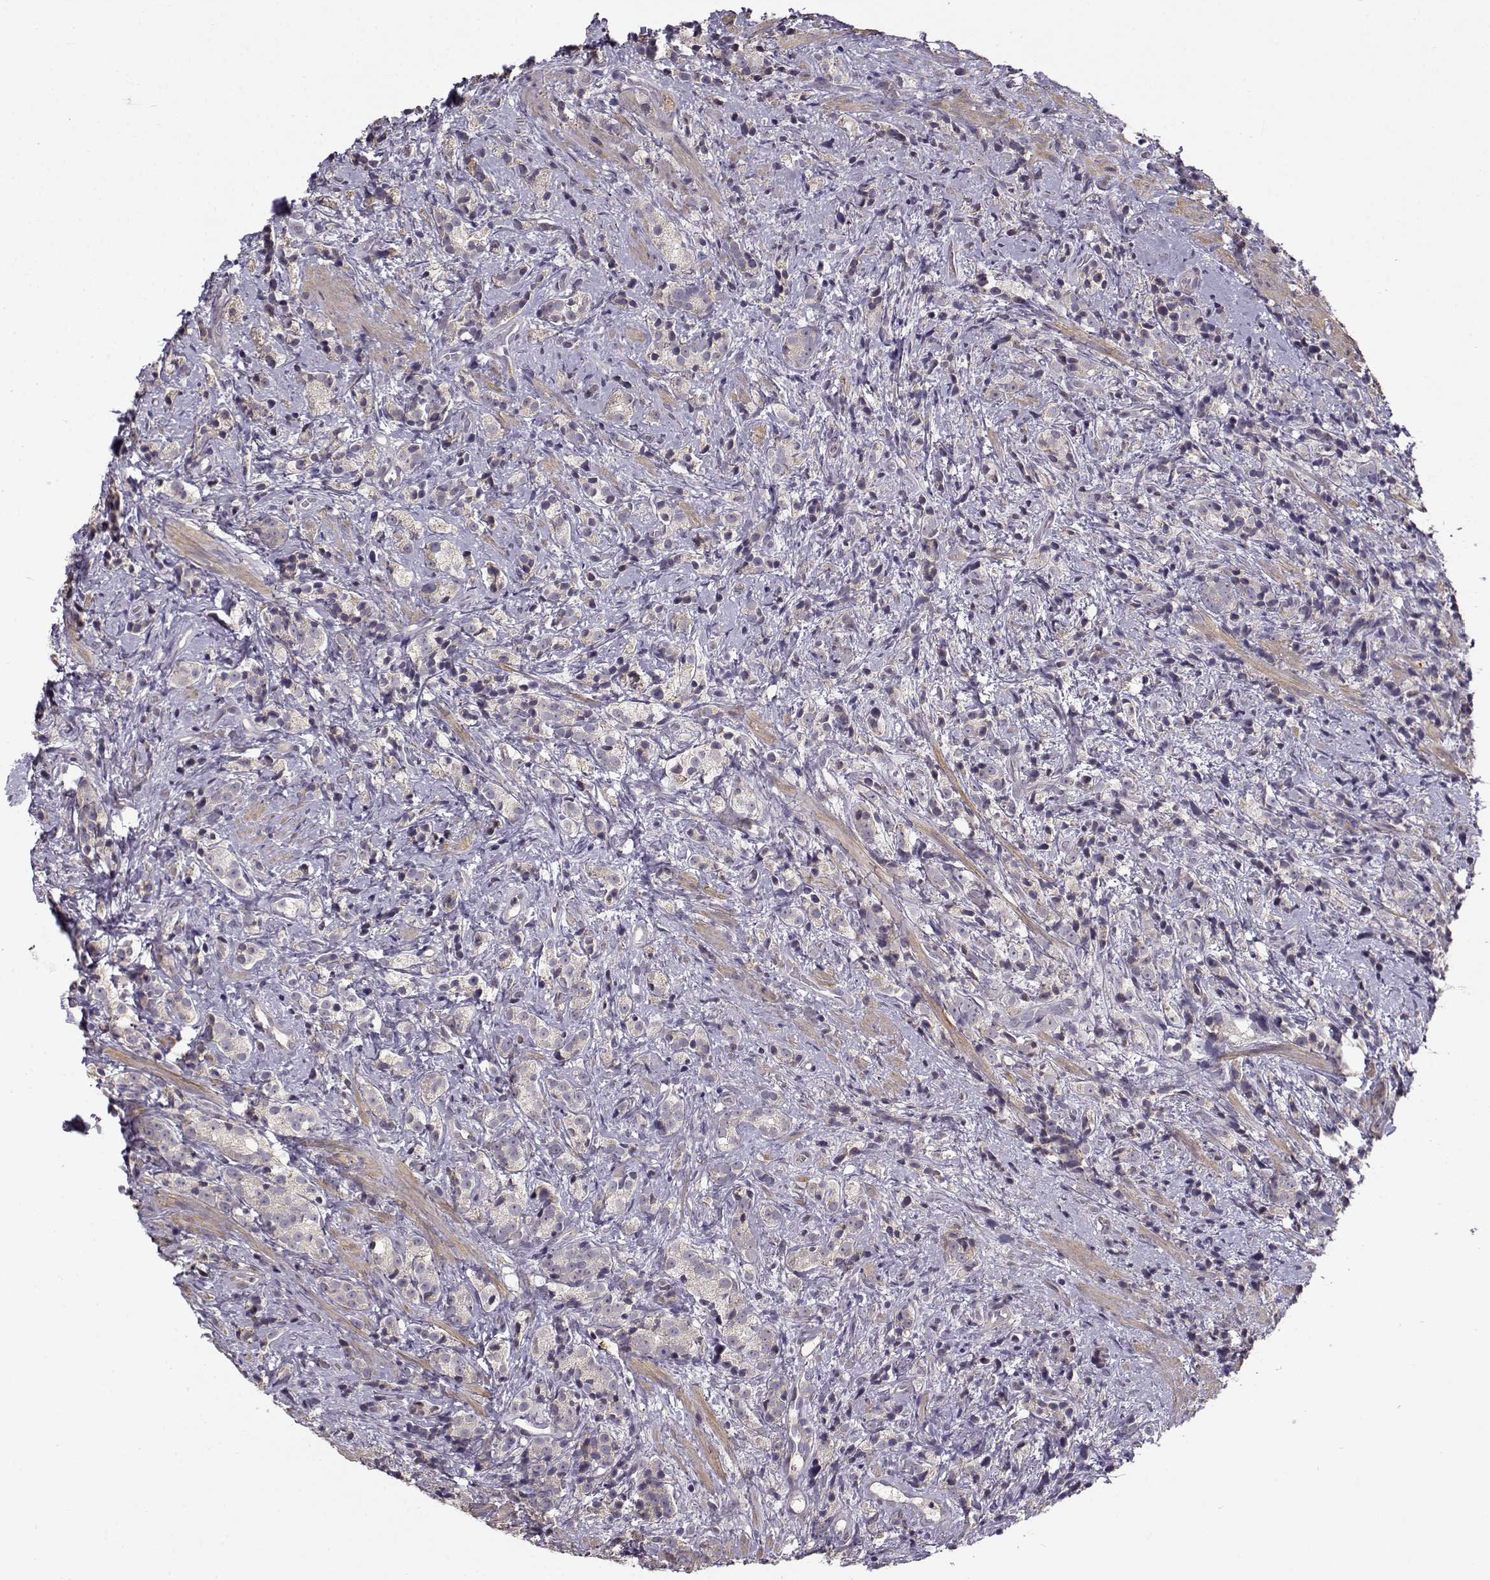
{"staining": {"intensity": "negative", "quantity": "none", "location": "none"}, "tissue": "prostate cancer", "cell_type": "Tumor cells", "image_type": "cancer", "snomed": [{"axis": "morphology", "description": "Adenocarcinoma, High grade"}, {"axis": "topography", "description": "Prostate"}], "caption": "The IHC photomicrograph has no significant expression in tumor cells of high-grade adenocarcinoma (prostate) tissue.", "gene": "ENTPD8", "patient": {"sex": "male", "age": 53}}